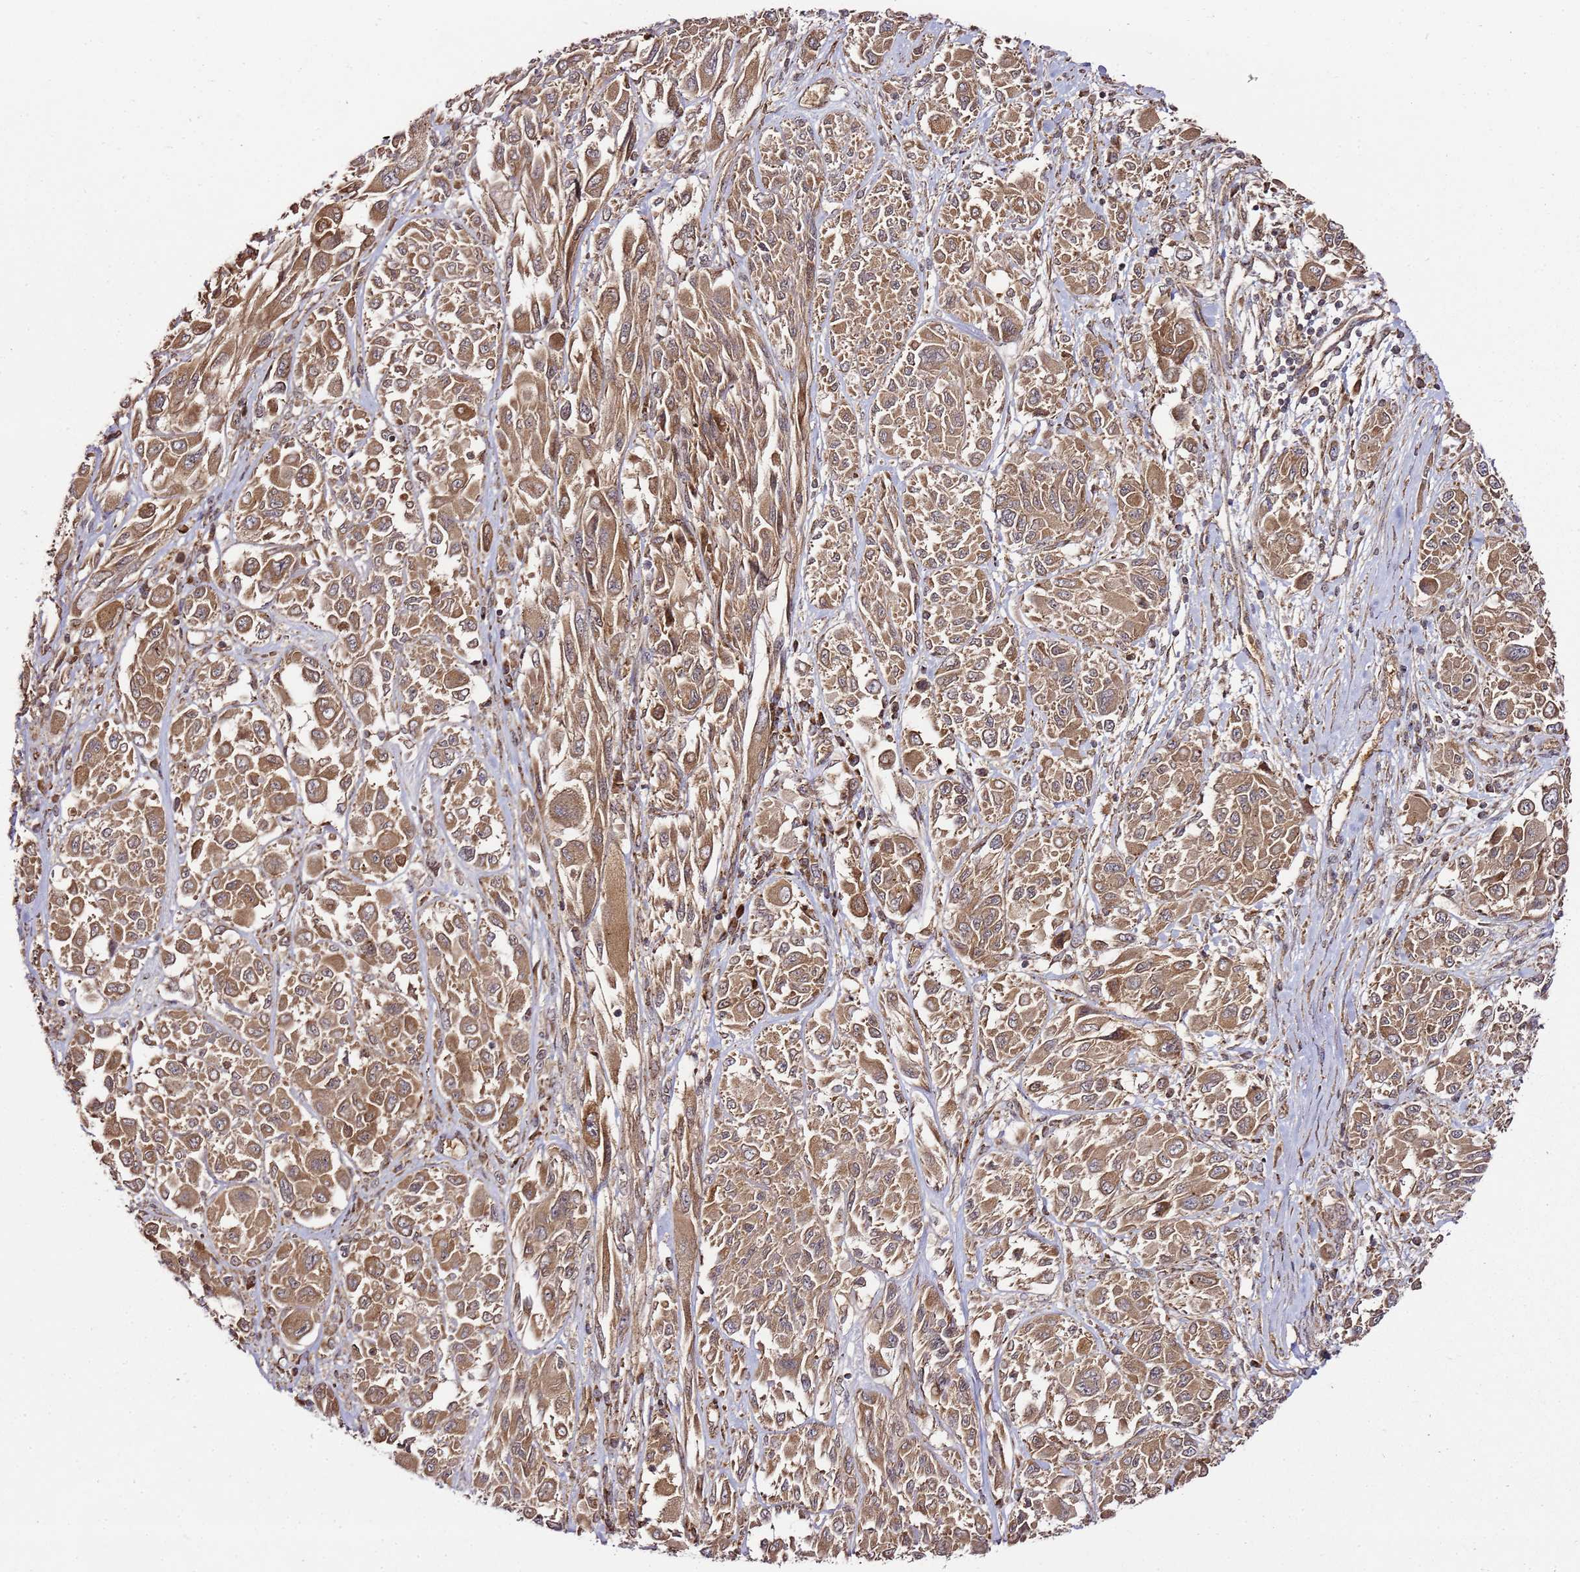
{"staining": {"intensity": "moderate", "quantity": ">75%", "location": "cytoplasmic/membranous"}, "tissue": "melanoma", "cell_type": "Tumor cells", "image_type": "cancer", "snomed": [{"axis": "morphology", "description": "Malignant melanoma, NOS"}, {"axis": "topography", "description": "Skin"}], "caption": "About >75% of tumor cells in human melanoma demonstrate moderate cytoplasmic/membranous protein staining as visualized by brown immunohistochemical staining.", "gene": "TM2D2", "patient": {"sex": "female", "age": 91}}